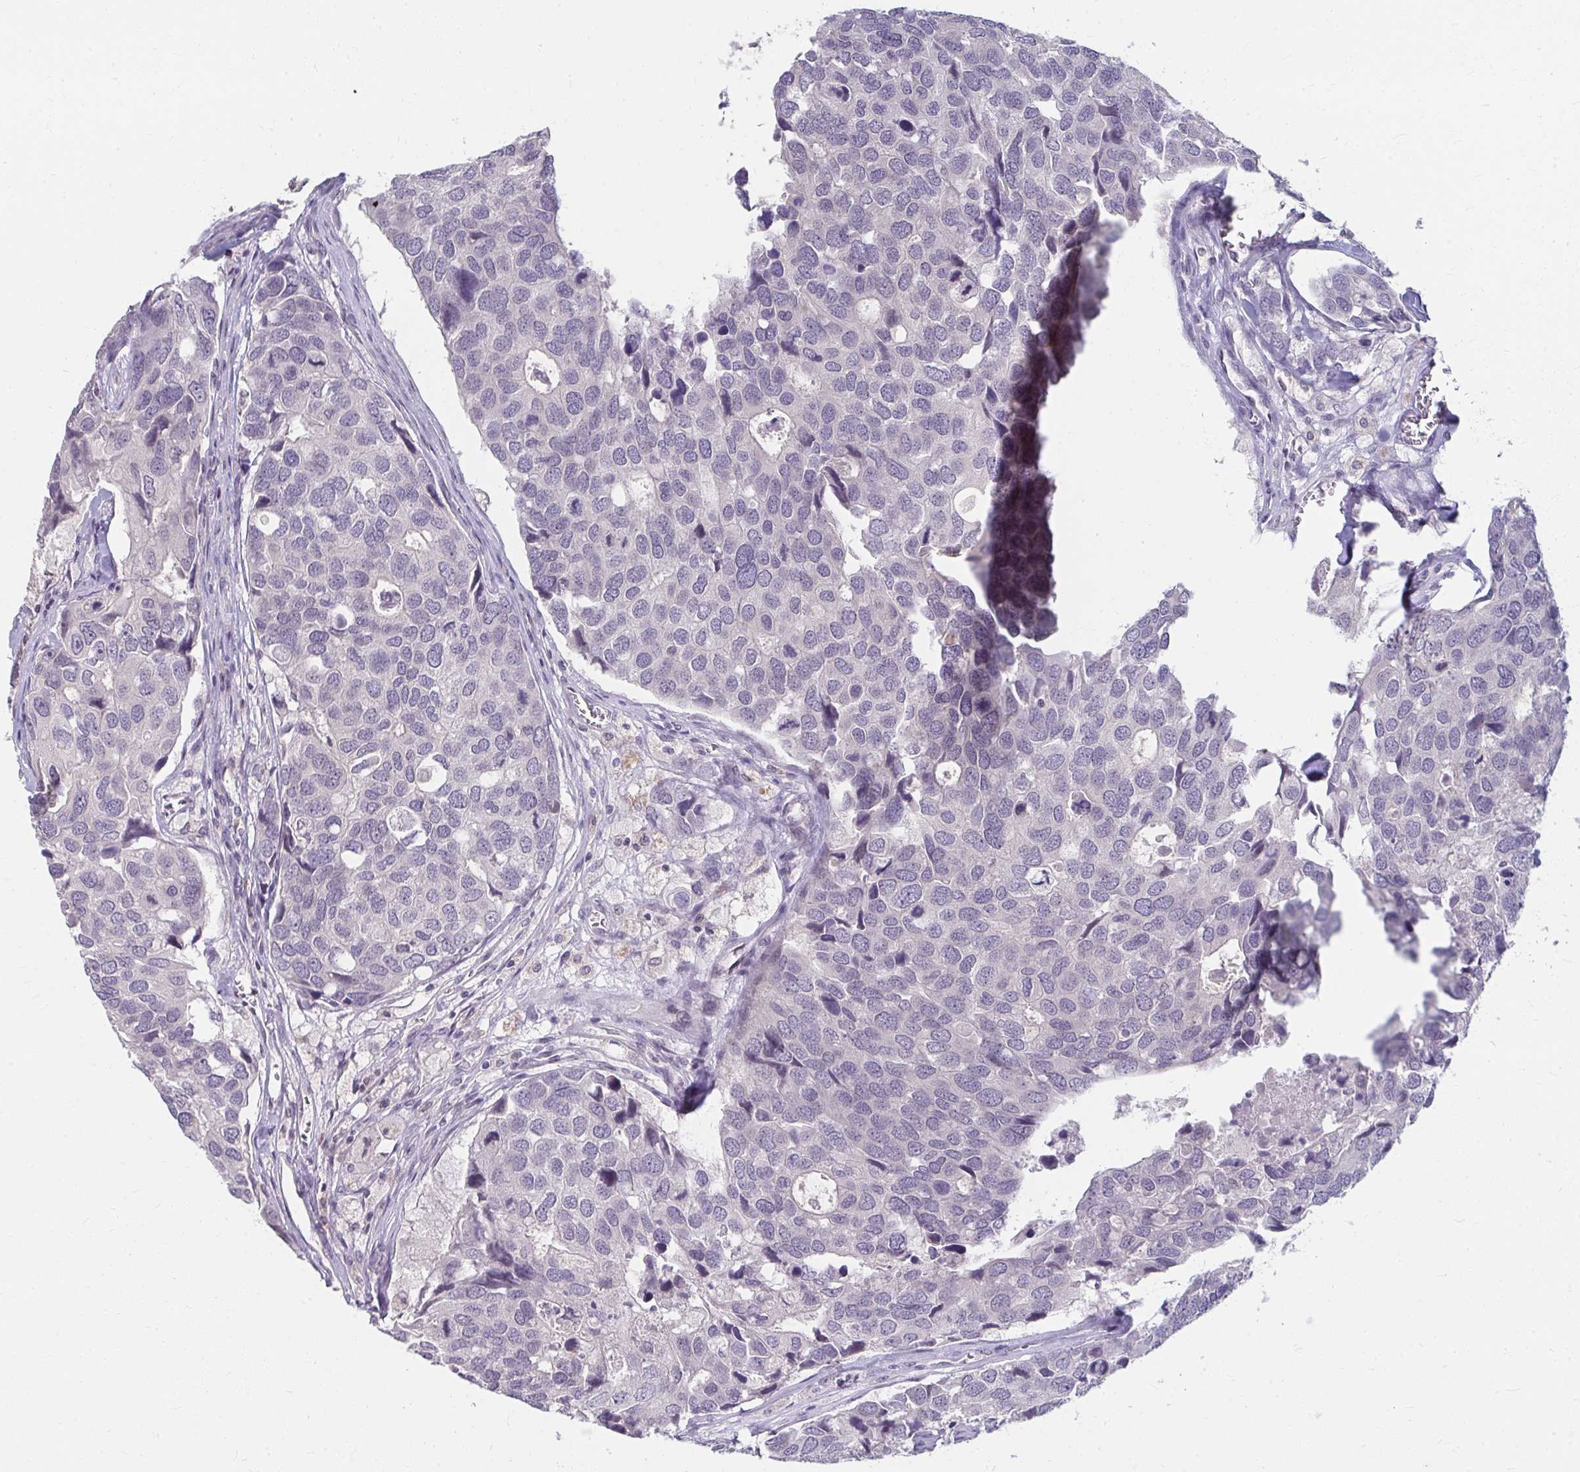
{"staining": {"intensity": "negative", "quantity": "none", "location": "none"}, "tissue": "breast cancer", "cell_type": "Tumor cells", "image_type": "cancer", "snomed": [{"axis": "morphology", "description": "Duct carcinoma"}, {"axis": "topography", "description": "Breast"}], "caption": "This photomicrograph is of breast cancer (invasive ductal carcinoma) stained with immunohistochemistry to label a protein in brown with the nuclei are counter-stained blue. There is no staining in tumor cells. (DAB (3,3'-diaminobenzidine) IHC with hematoxylin counter stain).", "gene": "NUP133", "patient": {"sex": "female", "age": 83}}